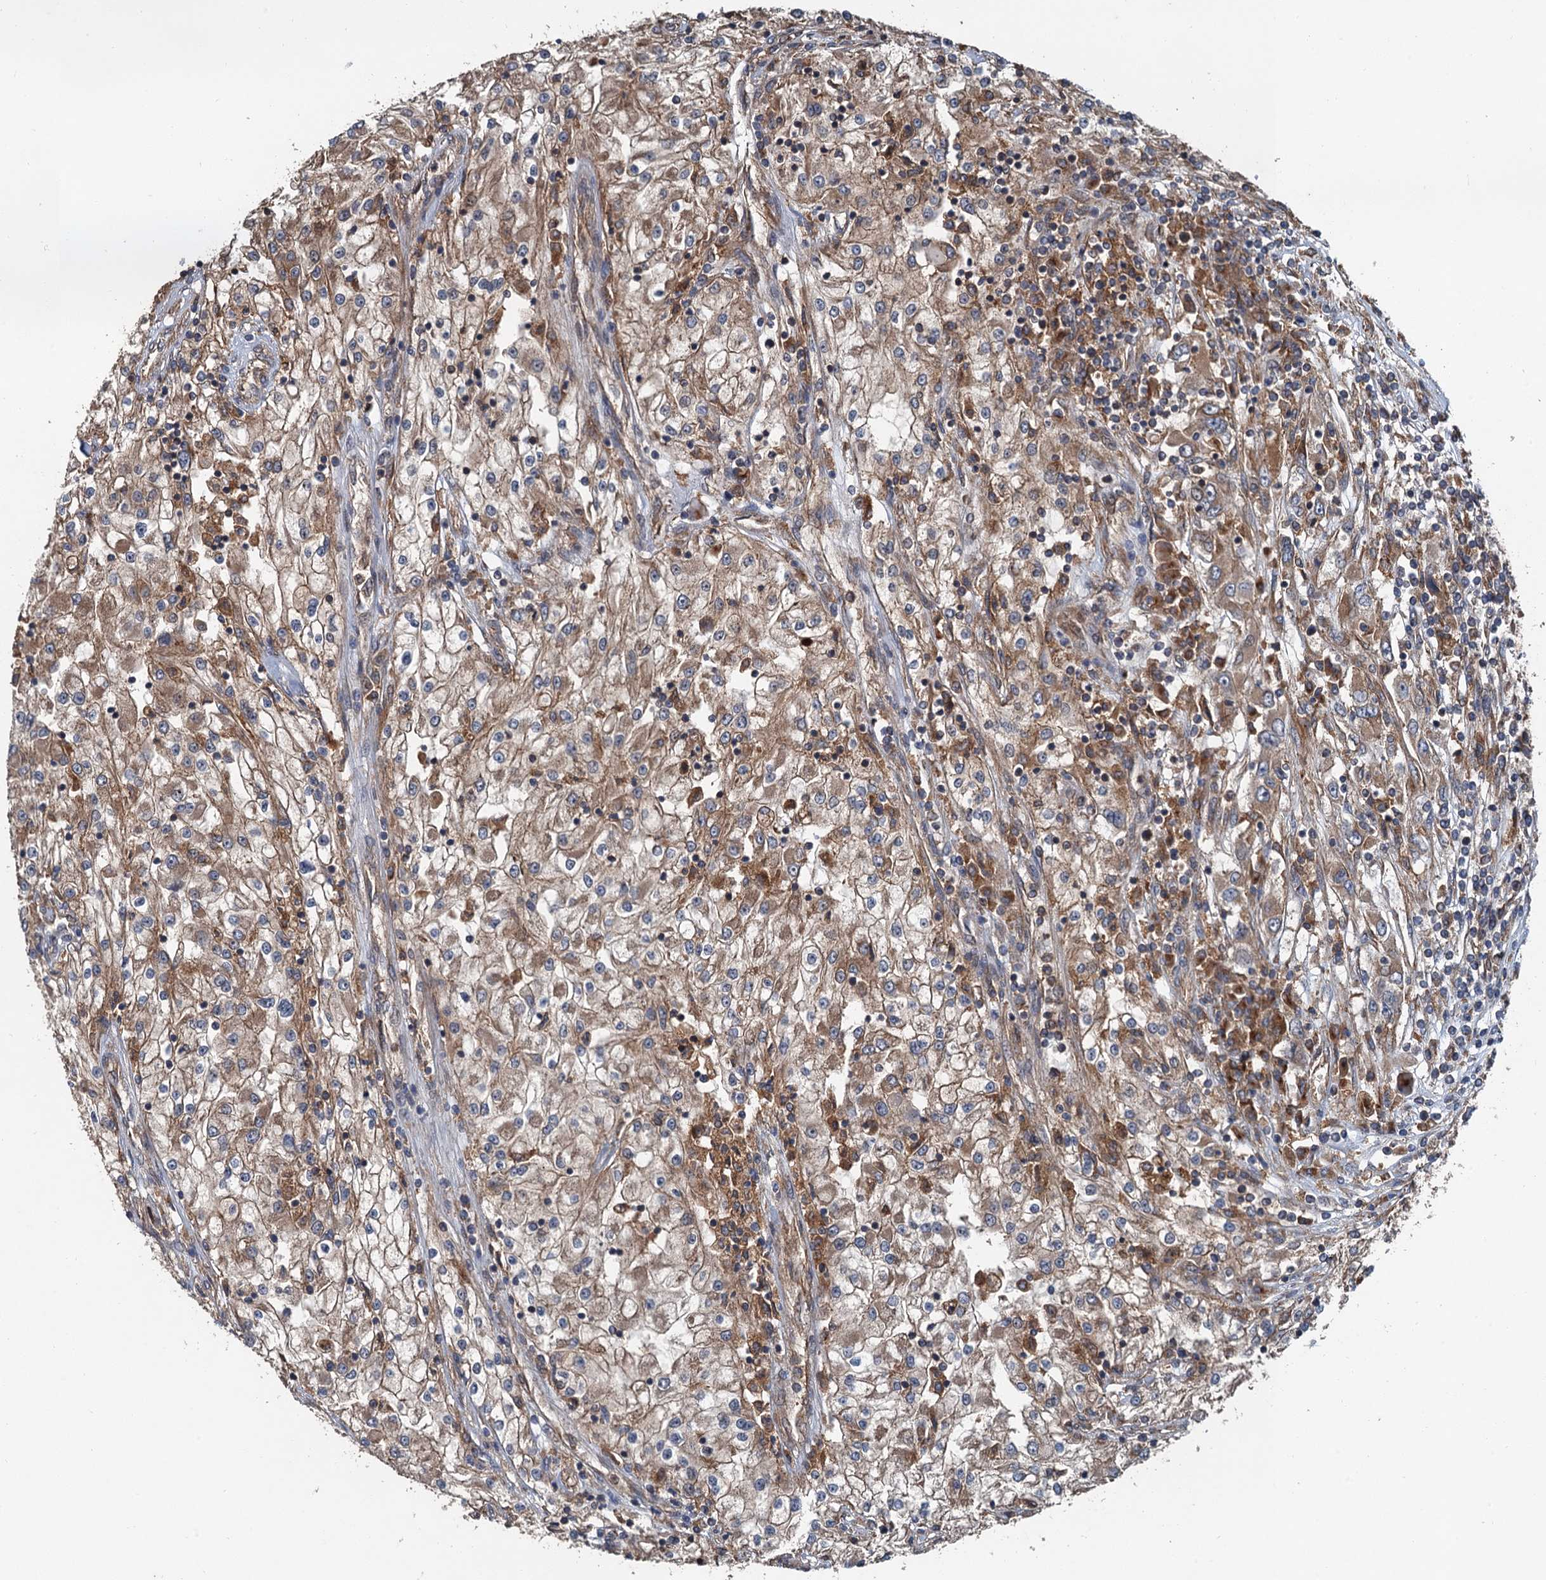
{"staining": {"intensity": "moderate", "quantity": ">75%", "location": "cytoplasmic/membranous"}, "tissue": "renal cancer", "cell_type": "Tumor cells", "image_type": "cancer", "snomed": [{"axis": "morphology", "description": "Adenocarcinoma, NOS"}, {"axis": "topography", "description": "Kidney"}], "caption": "The immunohistochemical stain shows moderate cytoplasmic/membranous positivity in tumor cells of renal cancer (adenocarcinoma) tissue.", "gene": "COG3", "patient": {"sex": "female", "age": 52}}